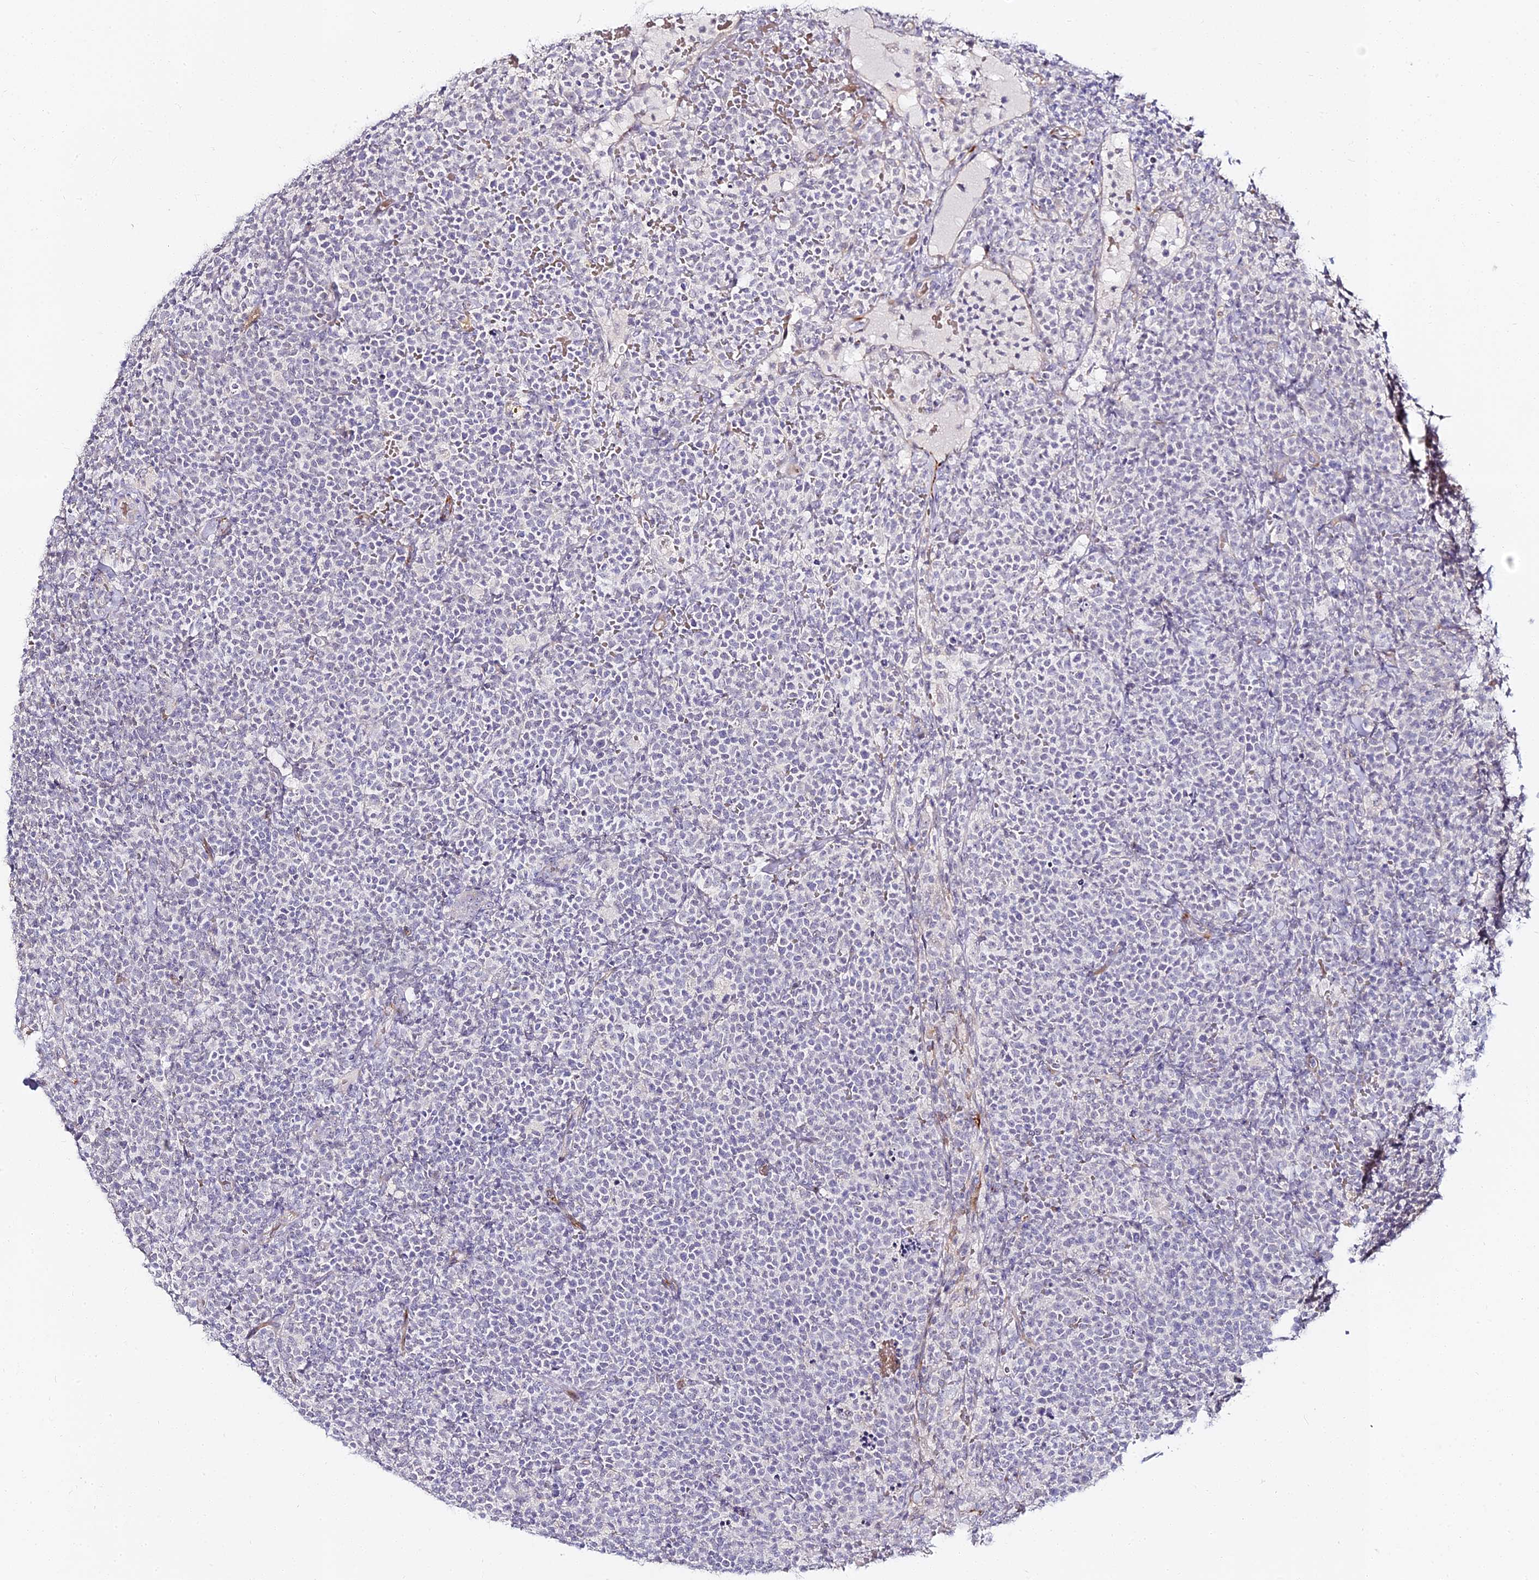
{"staining": {"intensity": "negative", "quantity": "none", "location": "none"}, "tissue": "lymphoma", "cell_type": "Tumor cells", "image_type": "cancer", "snomed": [{"axis": "morphology", "description": "Malignant lymphoma, non-Hodgkin's type, High grade"}, {"axis": "topography", "description": "Lymph node"}], "caption": "Malignant lymphoma, non-Hodgkin's type (high-grade) was stained to show a protein in brown. There is no significant staining in tumor cells.", "gene": "ALPG", "patient": {"sex": "male", "age": 61}}